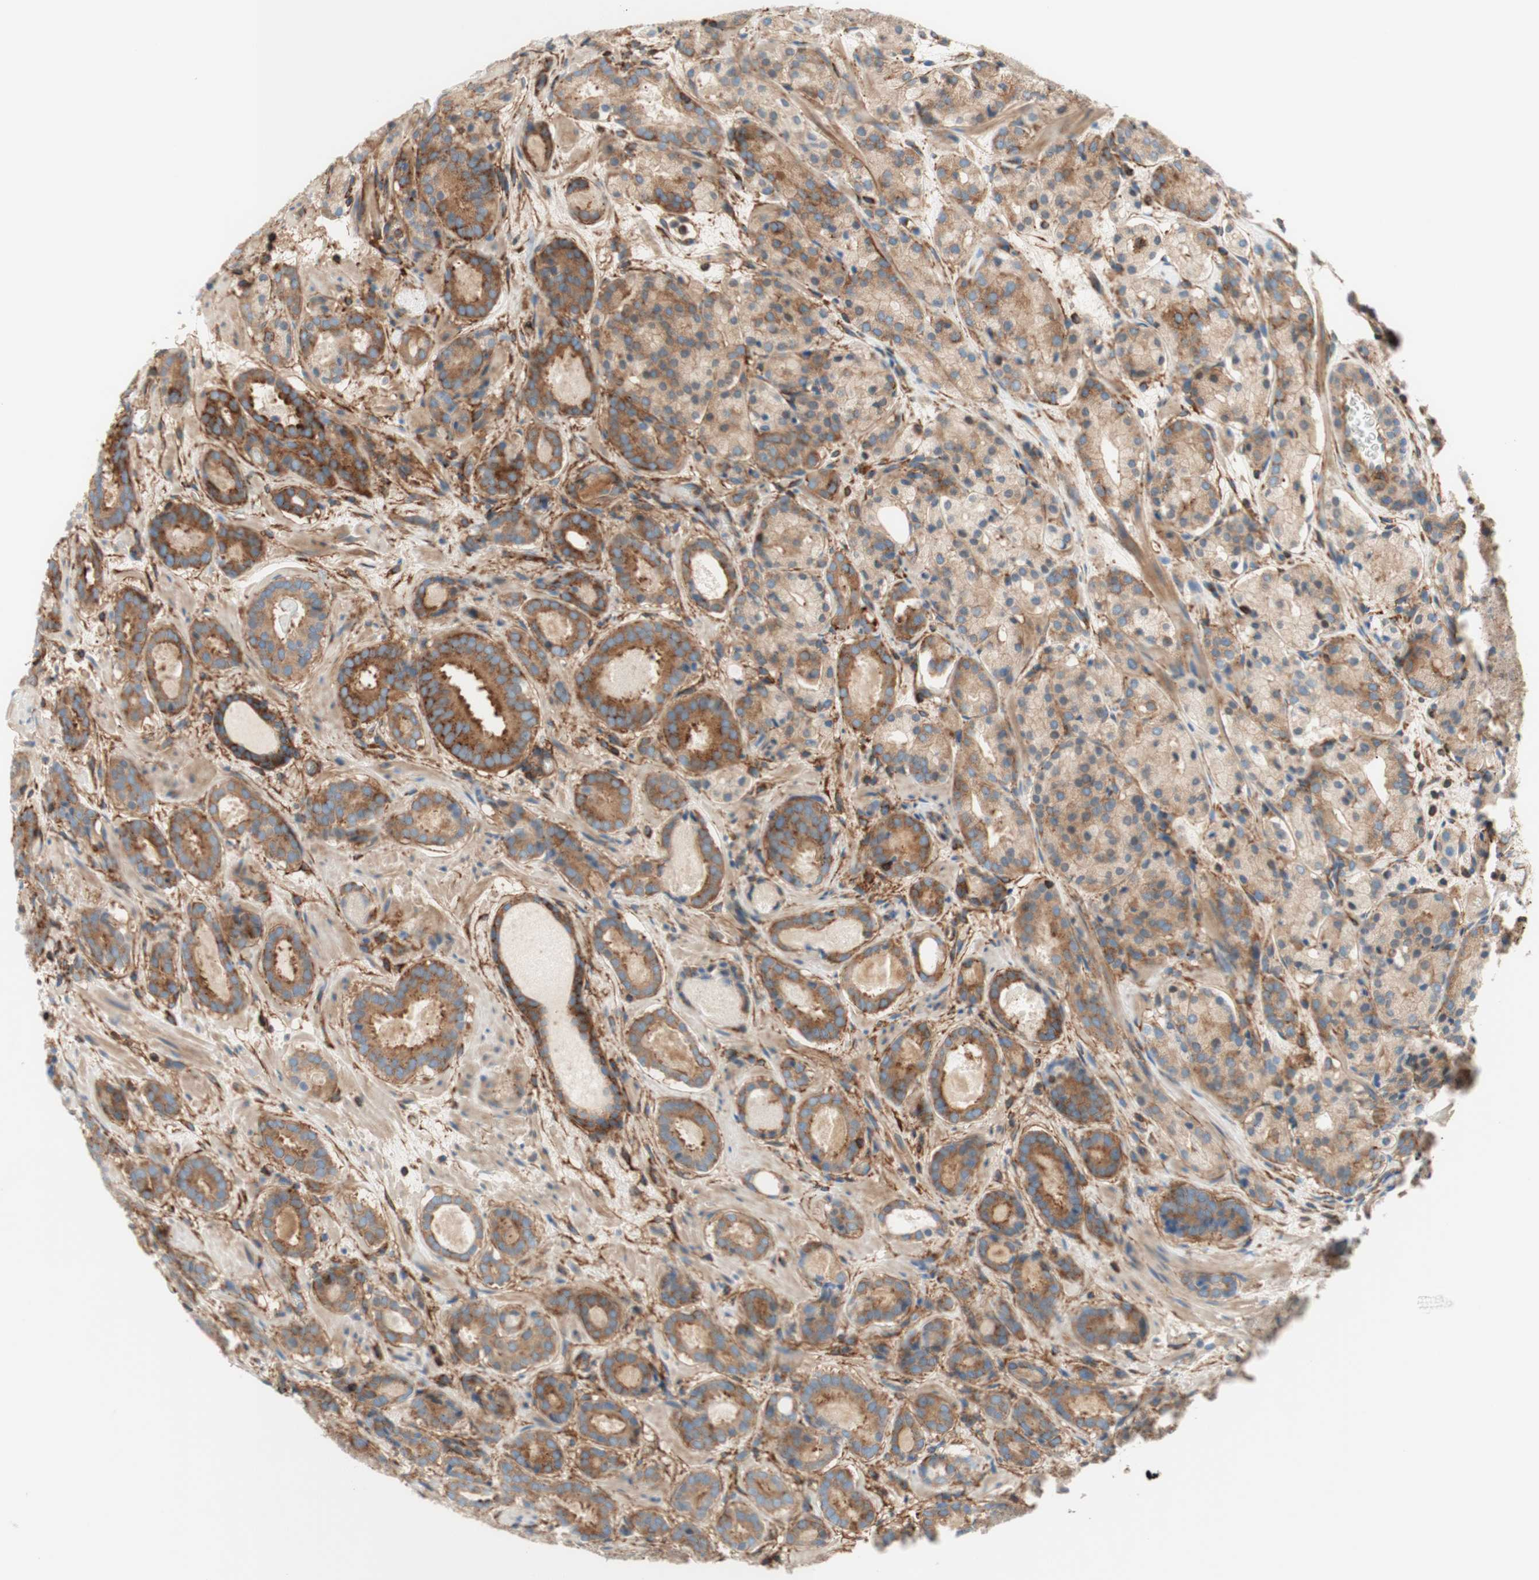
{"staining": {"intensity": "moderate", "quantity": ">75%", "location": "cytoplasmic/membranous"}, "tissue": "prostate cancer", "cell_type": "Tumor cells", "image_type": "cancer", "snomed": [{"axis": "morphology", "description": "Adenocarcinoma, Low grade"}, {"axis": "topography", "description": "Prostate"}], "caption": "Immunohistochemical staining of prostate low-grade adenocarcinoma exhibits medium levels of moderate cytoplasmic/membranous positivity in about >75% of tumor cells.", "gene": "VPS26A", "patient": {"sex": "male", "age": 69}}